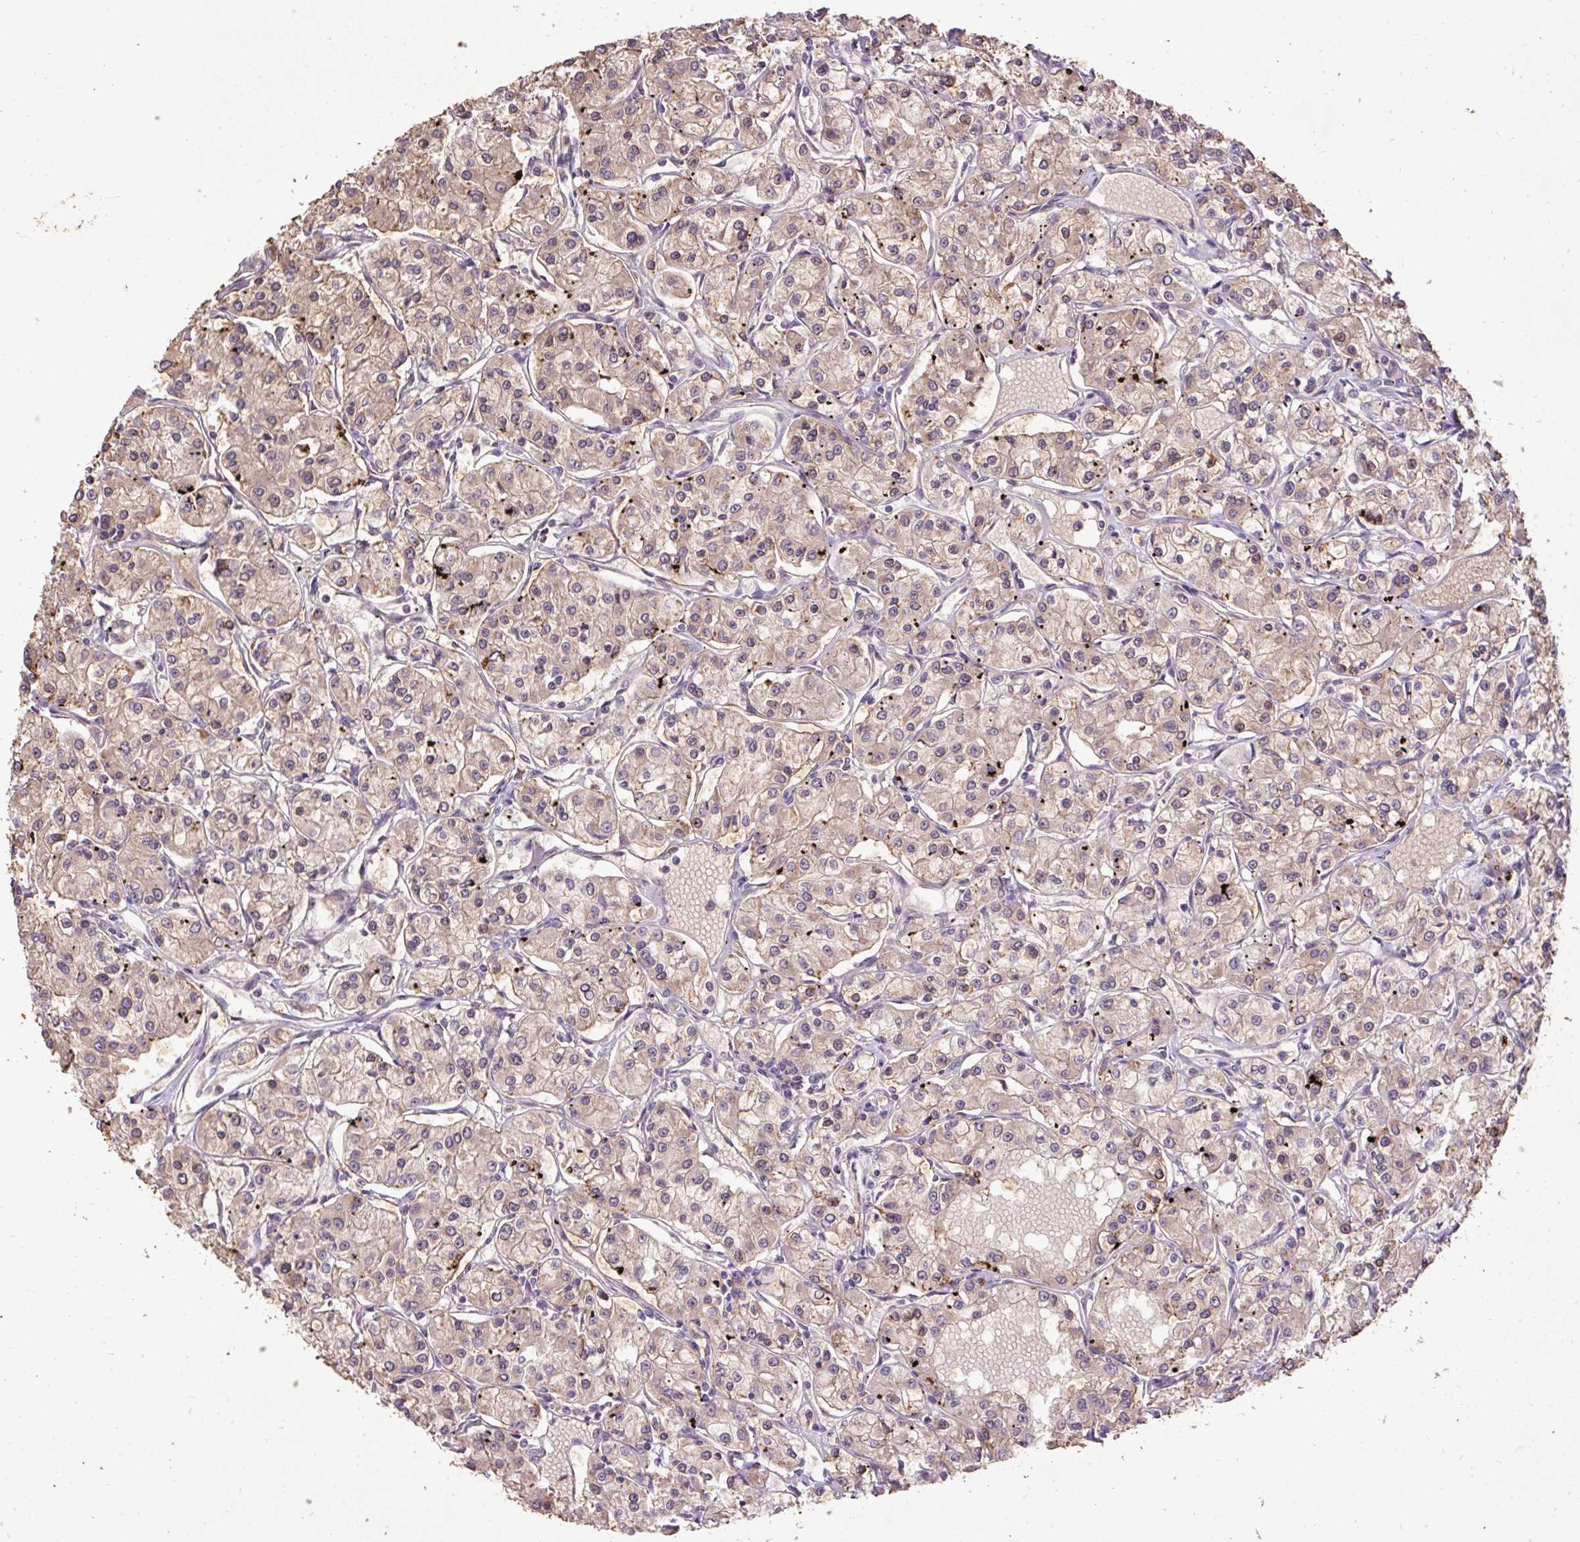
{"staining": {"intensity": "weak", "quantity": "<25%", "location": "cytoplasmic/membranous"}, "tissue": "renal cancer", "cell_type": "Tumor cells", "image_type": "cancer", "snomed": [{"axis": "morphology", "description": "Adenocarcinoma, NOS"}, {"axis": "topography", "description": "Kidney"}], "caption": "A high-resolution histopathology image shows immunohistochemistry (IHC) staining of renal cancer, which displays no significant expression in tumor cells. (DAB immunohistochemistry (IHC), high magnification).", "gene": "LRTM2", "patient": {"sex": "female", "age": 59}}